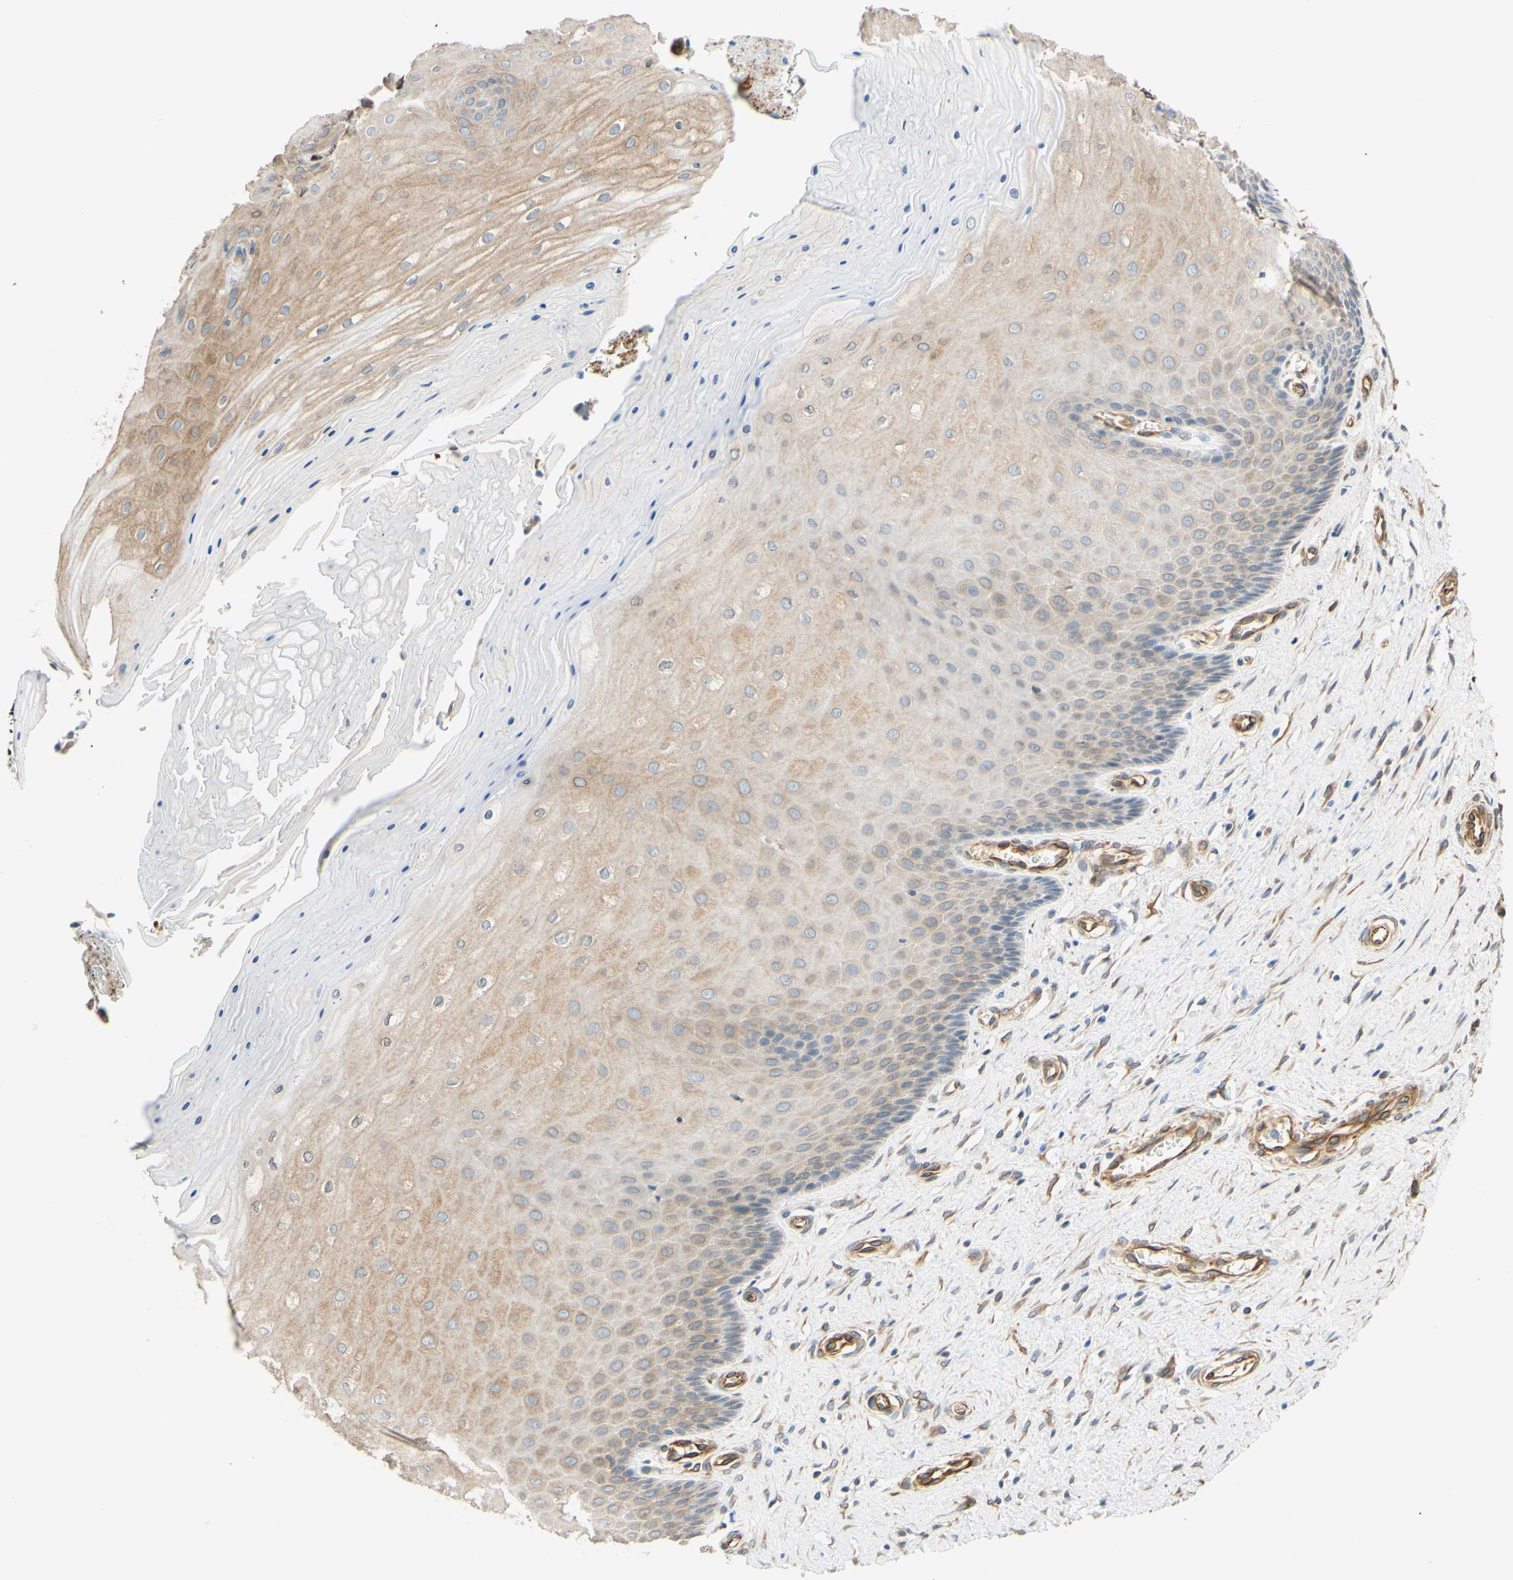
{"staining": {"intensity": "weak", "quantity": ">75%", "location": "cytoplasmic/membranous"}, "tissue": "cervix", "cell_type": "Glandular cells", "image_type": "normal", "snomed": [{"axis": "morphology", "description": "Normal tissue, NOS"}, {"axis": "topography", "description": "Cervix"}], "caption": "Immunohistochemistry (IHC) staining of normal cervix, which displays low levels of weak cytoplasmic/membranous positivity in approximately >75% of glandular cells indicating weak cytoplasmic/membranous protein expression. The staining was performed using DAB (3,3'-diaminobenzidine) (brown) for protein detection and nuclei were counterstained in hematoxylin (blue).", "gene": "ENDOD1", "patient": {"sex": "female", "age": 55}}